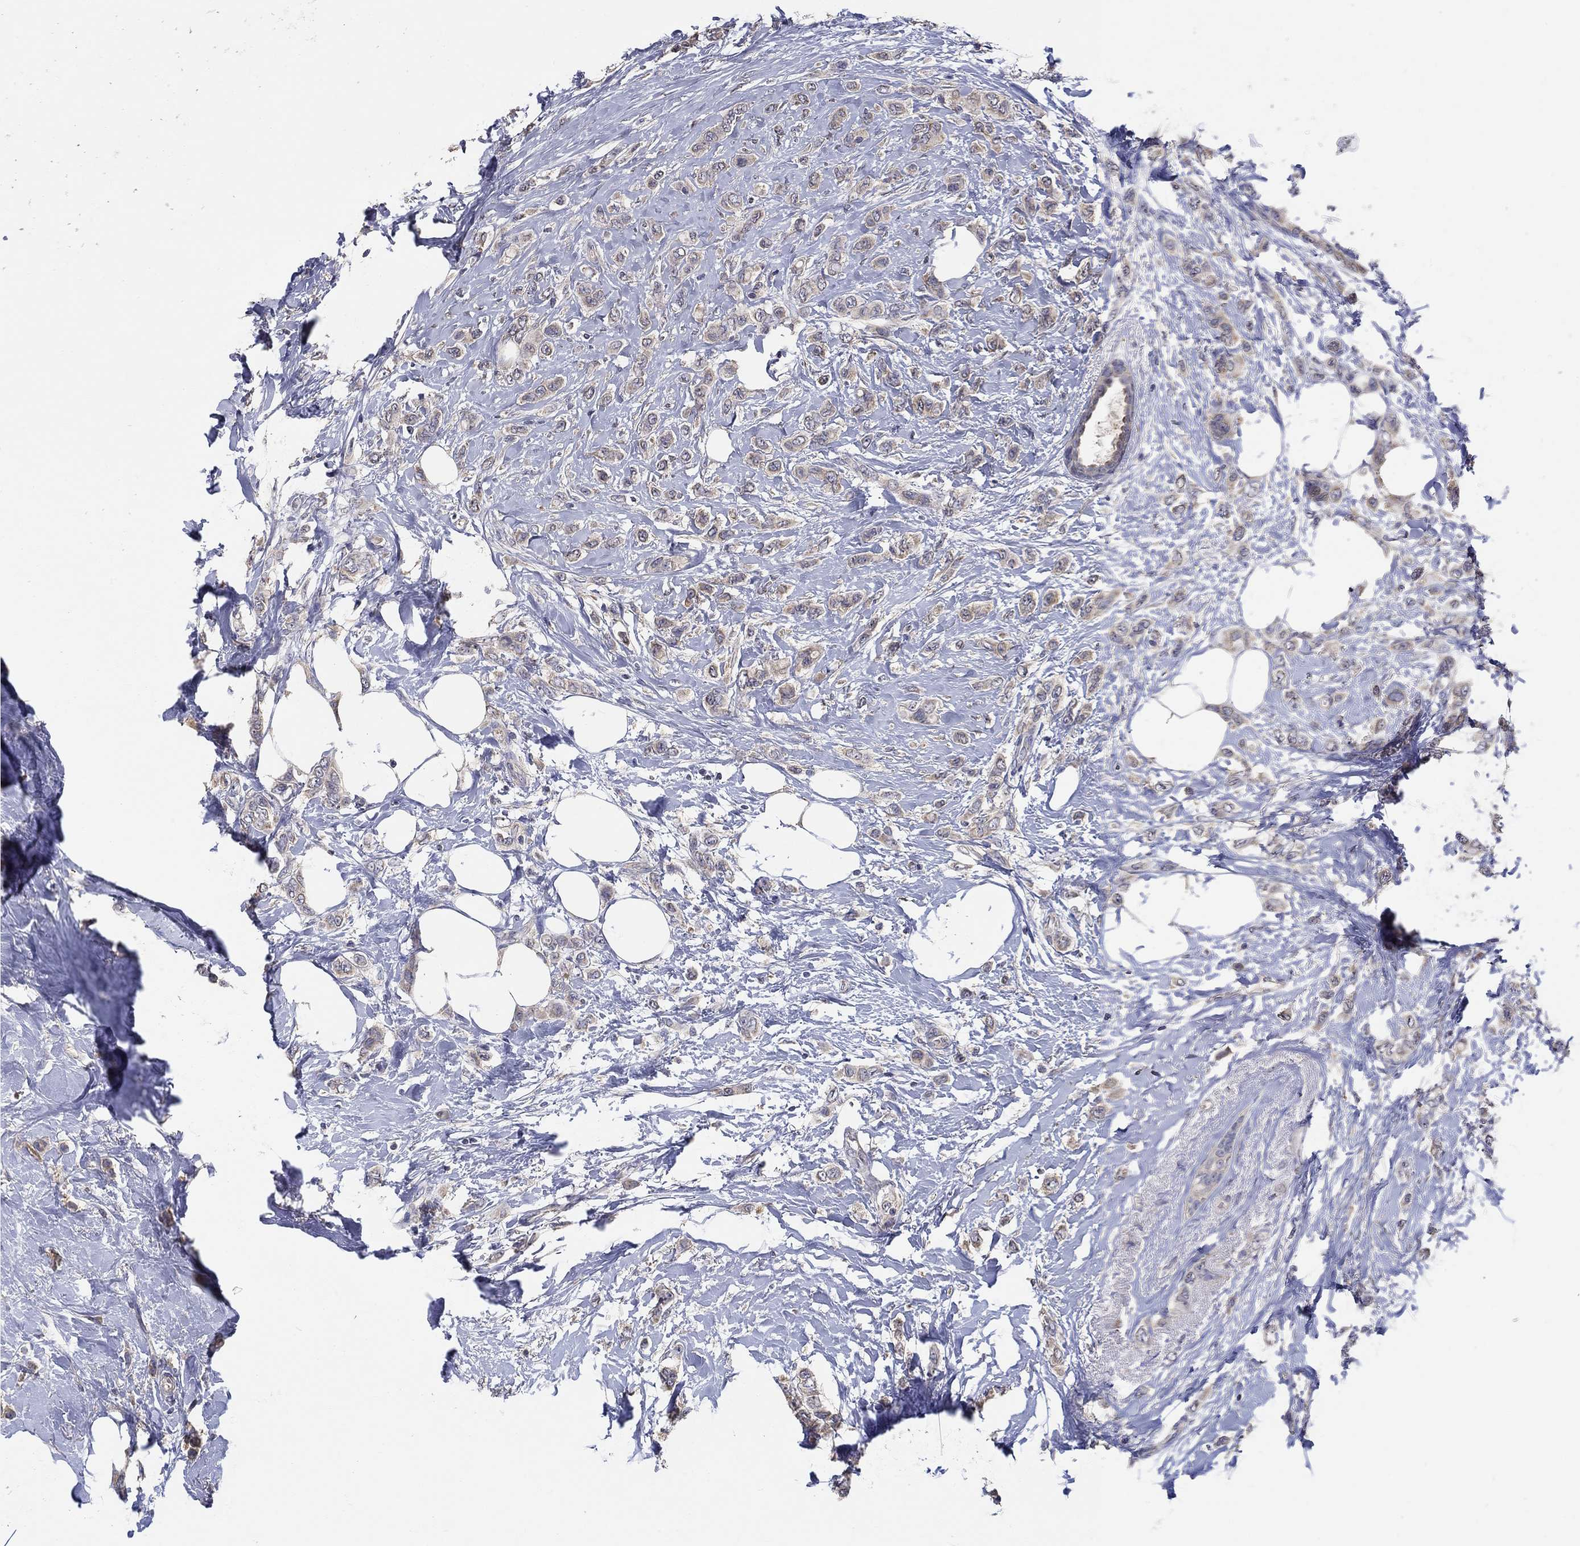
{"staining": {"intensity": "weak", "quantity": "25%-75%", "location": "cytoplasmic/membranous"}, "tissue": "breast cancer", "cell_type": "Tumor cells", "image_type": "cancer", "snomed": [{"axis": "morphology", "description": "Lobular carcinoma"}, {"axis": "topography", "description": "Breast"}], "caption": "Protein expression analysis of breast cancer shows weak cytoplasmic/membranous staining in about 25%-75% of tumor cells.", "gene": "DOCK3", "patient": {"sex": "female", "age": 66}}